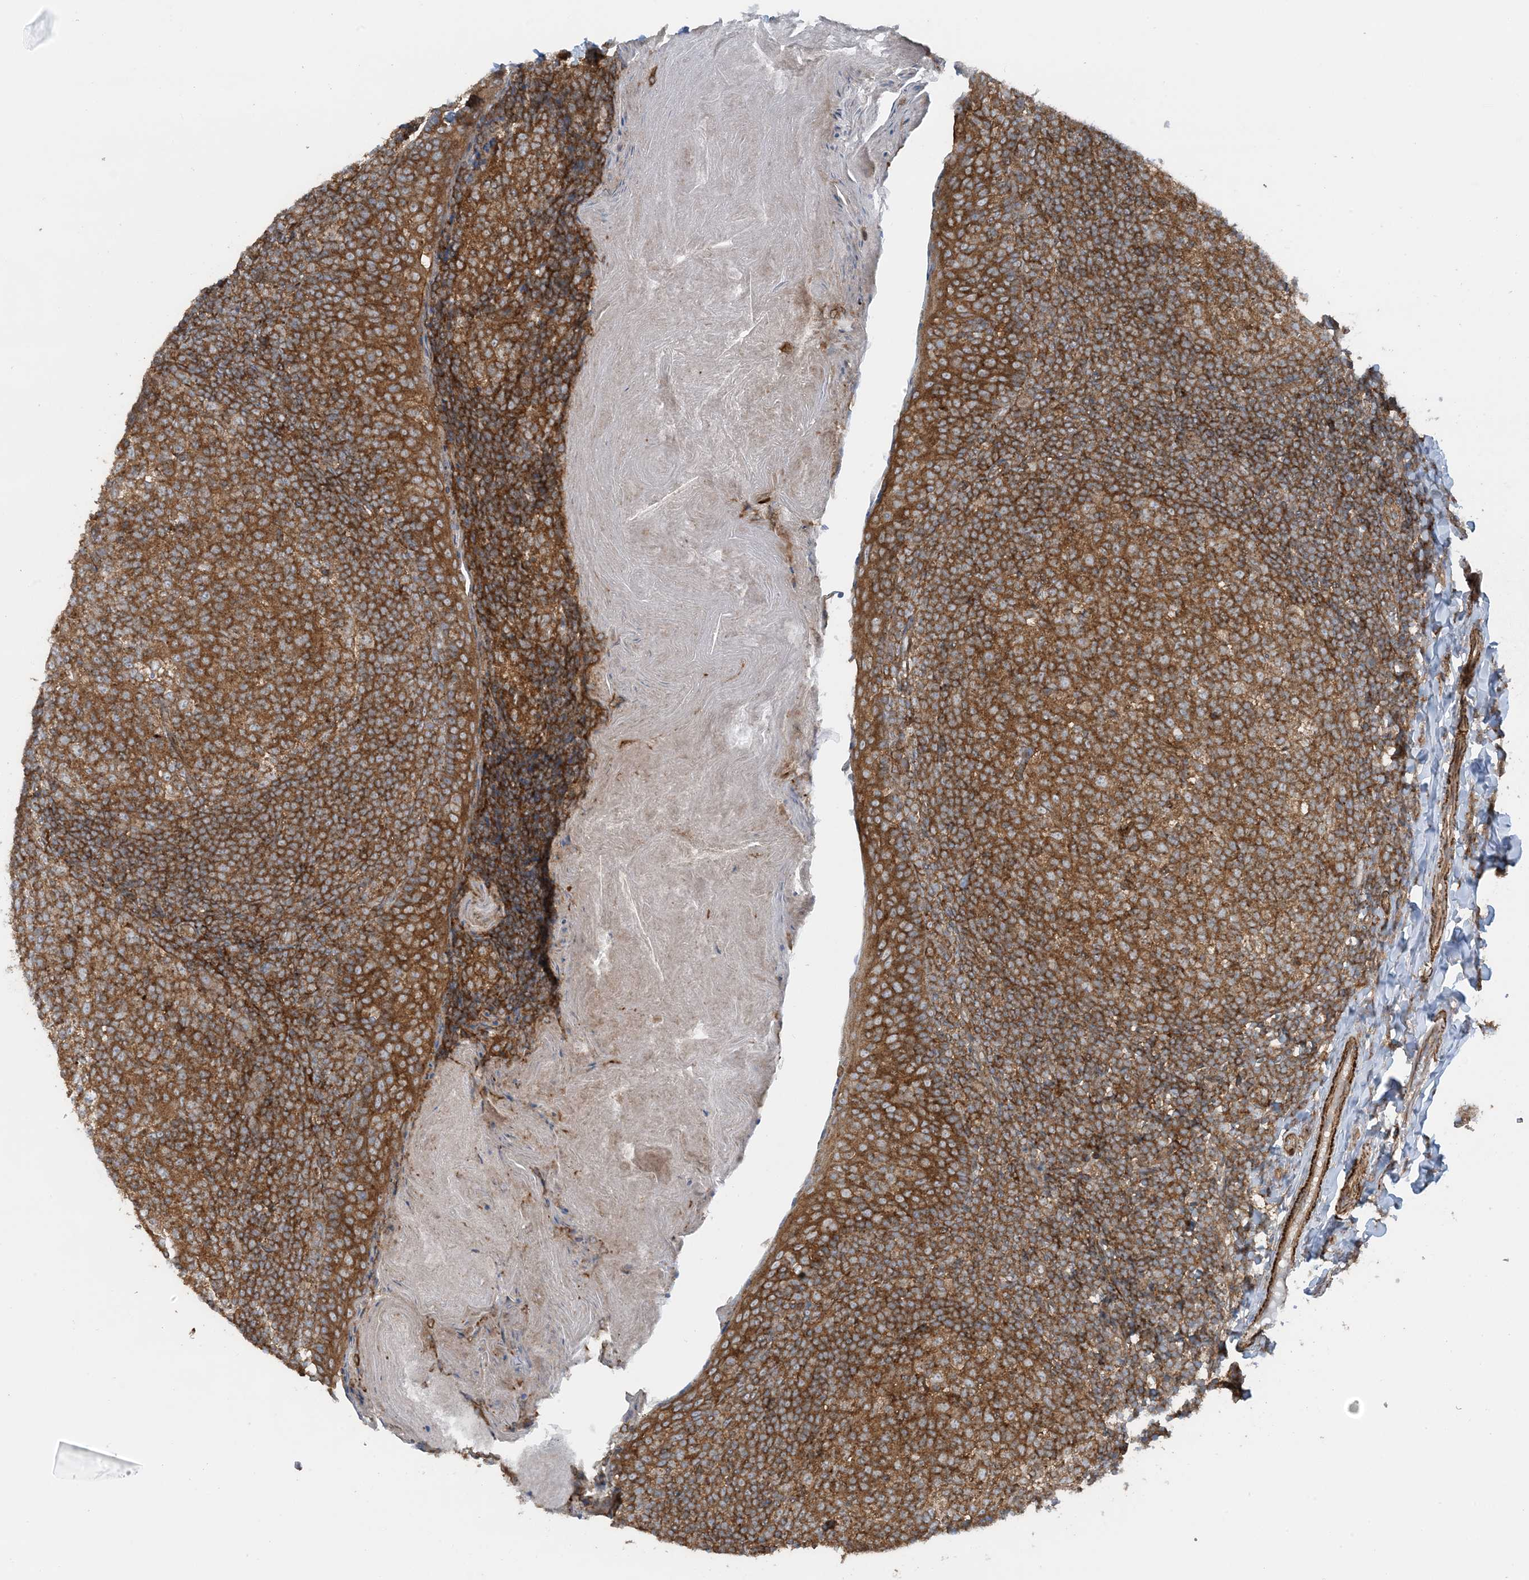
{"staining": {"intensity": "strong", "quantity": ">75%", "location": "cytoplasmic/membranous"}, "tissue": "tonsil", "cell_type": "Germinal center cells", "image_type": "normal", "snomed": [{"axis": "morphology", "description": "Normal tissue, NOS"}, {"axis": "topography", "description": "Tonsil"}], "caption": "Germinal center cells show high levels of strong cytoplasmic/membranous expression in about >75% of cells in benign human tonsil.", "gene": "STAM2", "patient": {"sex": "female", "age": 19}}